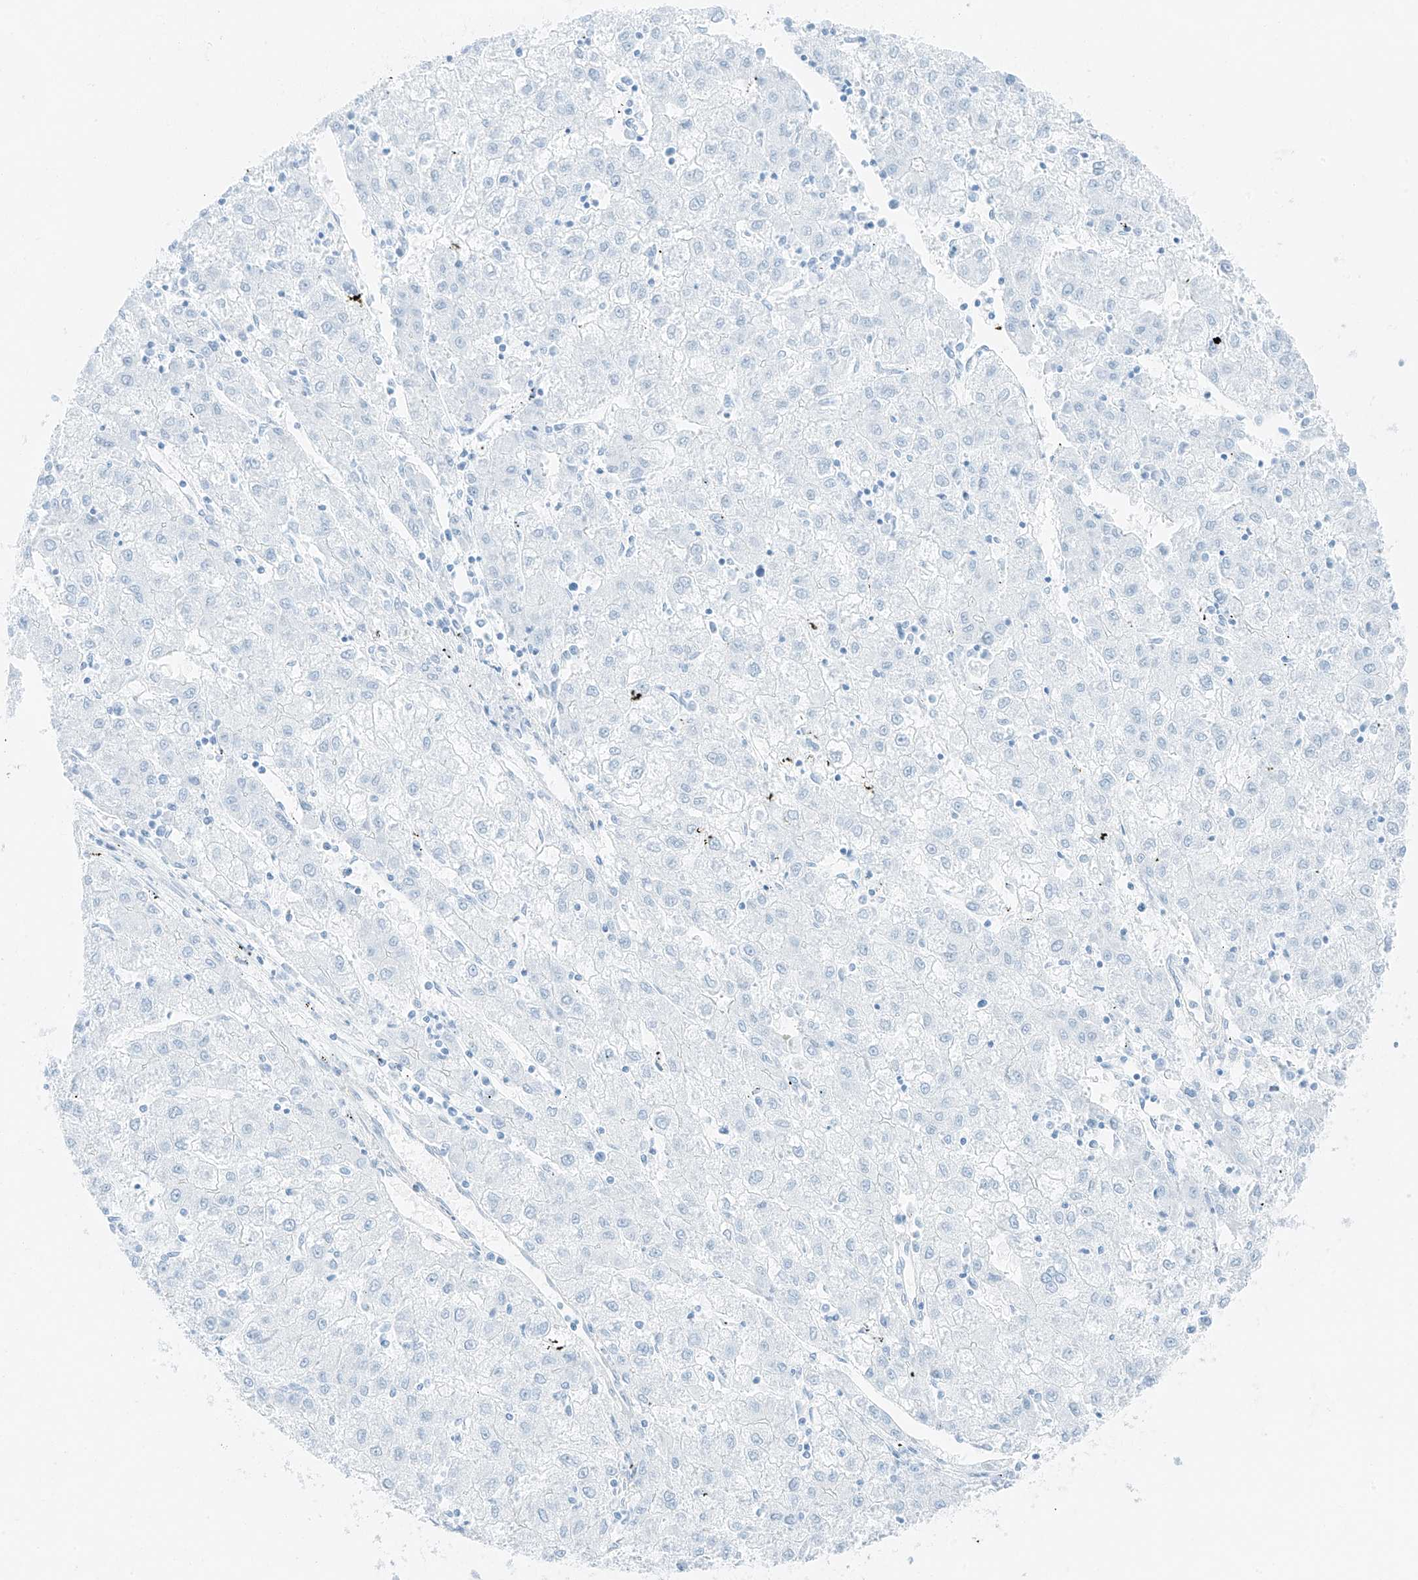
{"staining": {"intensity": "negative", "quantity": "none", "location": "none"}, "tissue": "liver cancer", "cell_type": "Tumor cells", "image_type": "cancer", "snomed": [{"axis": "morphology", "description": "Carcinoma, Hepatocellular, NOS"}, {"axis": "topography", "description": "Liver"}], "caption": "This is an immunohistochemistry image of human liver cancer (hepatocellular carcinoma). There is no staining in tumor cells.", "gene": "SMCP", "patient": {"sex": "male", "age": 72}}